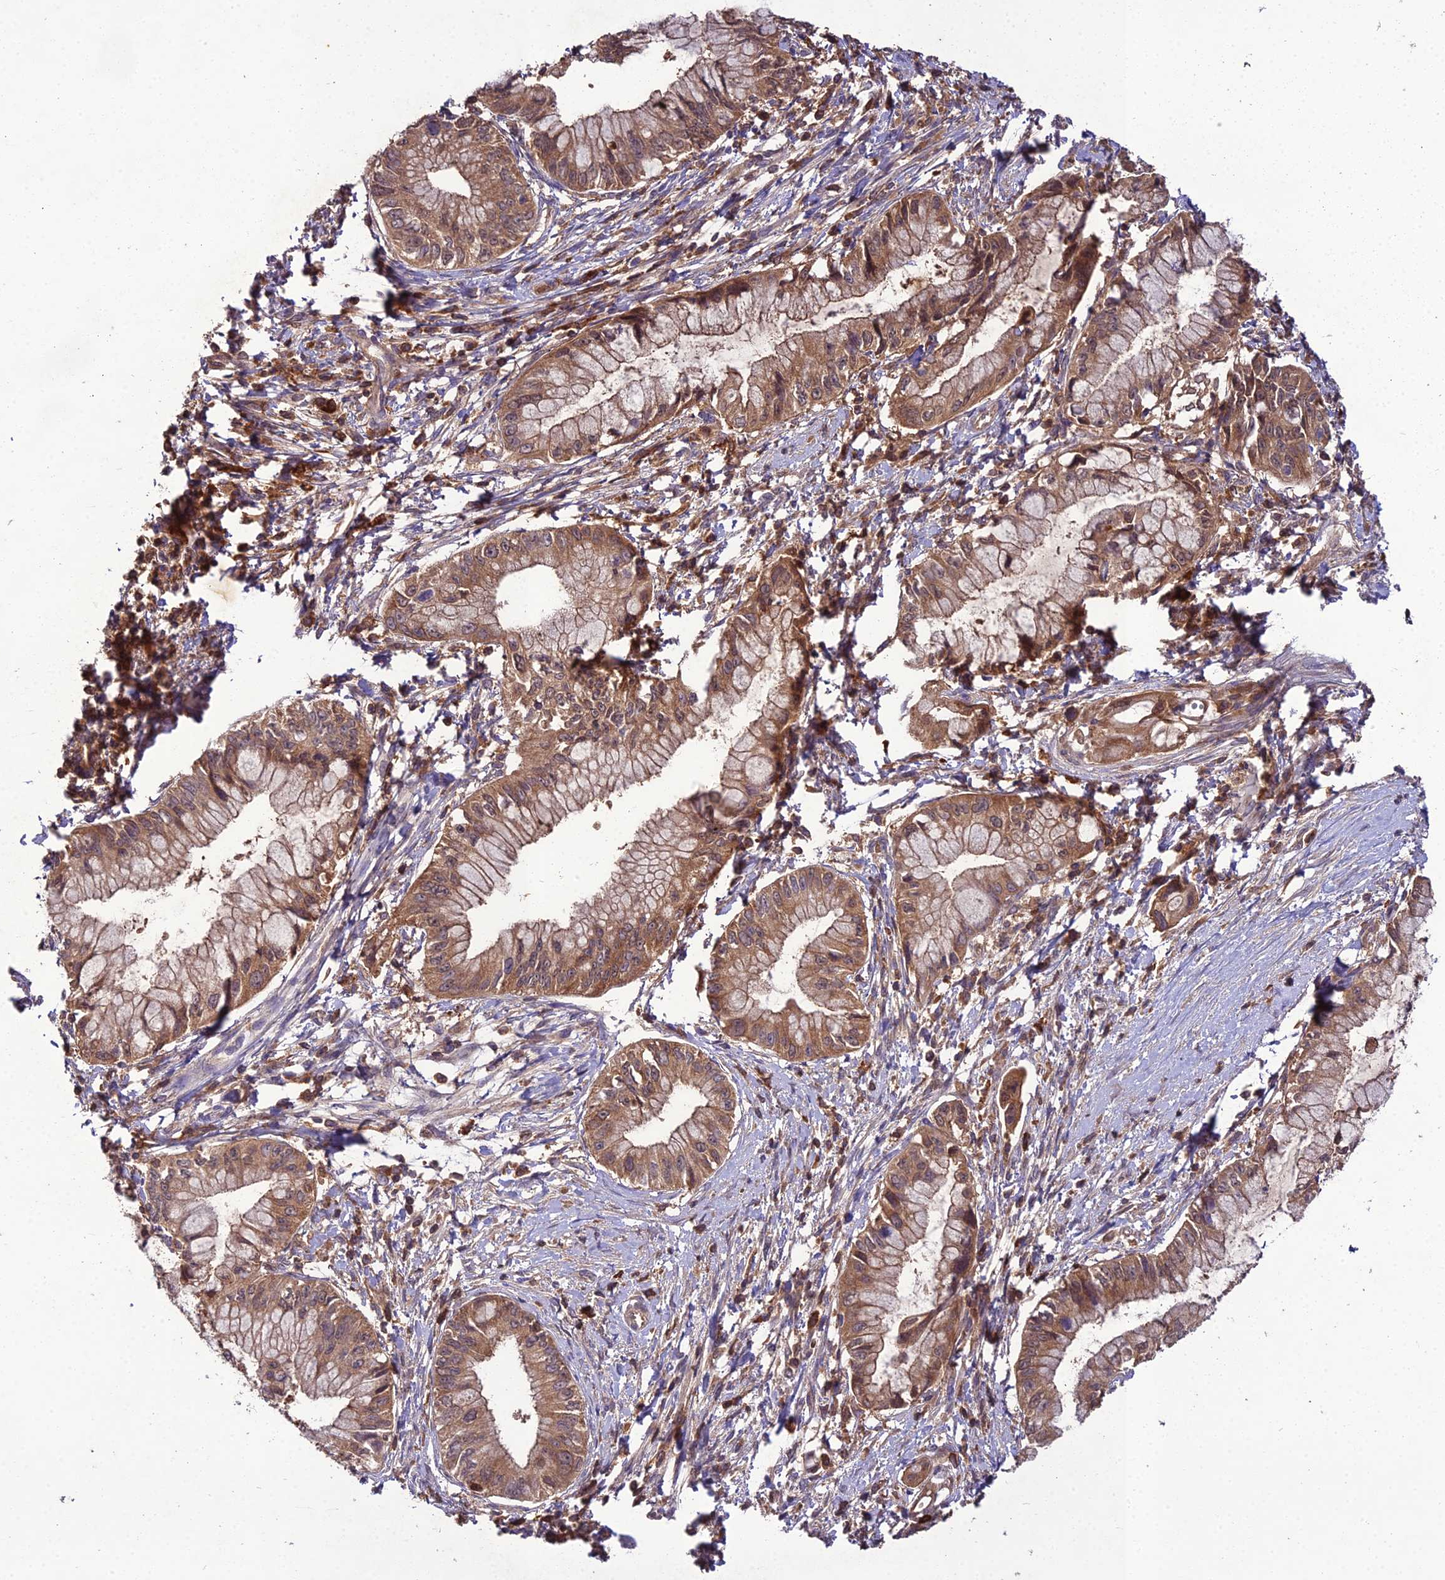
{"staining": {"intensity": "moderate", "quantity": ">75%", "location": "cytoplasmic/membranous"}, "tissue": "pancreatic cancer", "cell_type": "Tumor cells", "image_type": "cancer", "snomed": [{"axis": "morphology", "description": "Adenocarcinoma, NOS"}, {"axis": "topography", "description": "Pancreas"}], "caption": "Pancreatic cancer stained with a brown dye demonstrates moderate cytoplasmic/membranous positive expression in approximately >75% of tumor cells.", "gene": "TMEM258", "patient": {"sex": "male", "age": 48}}